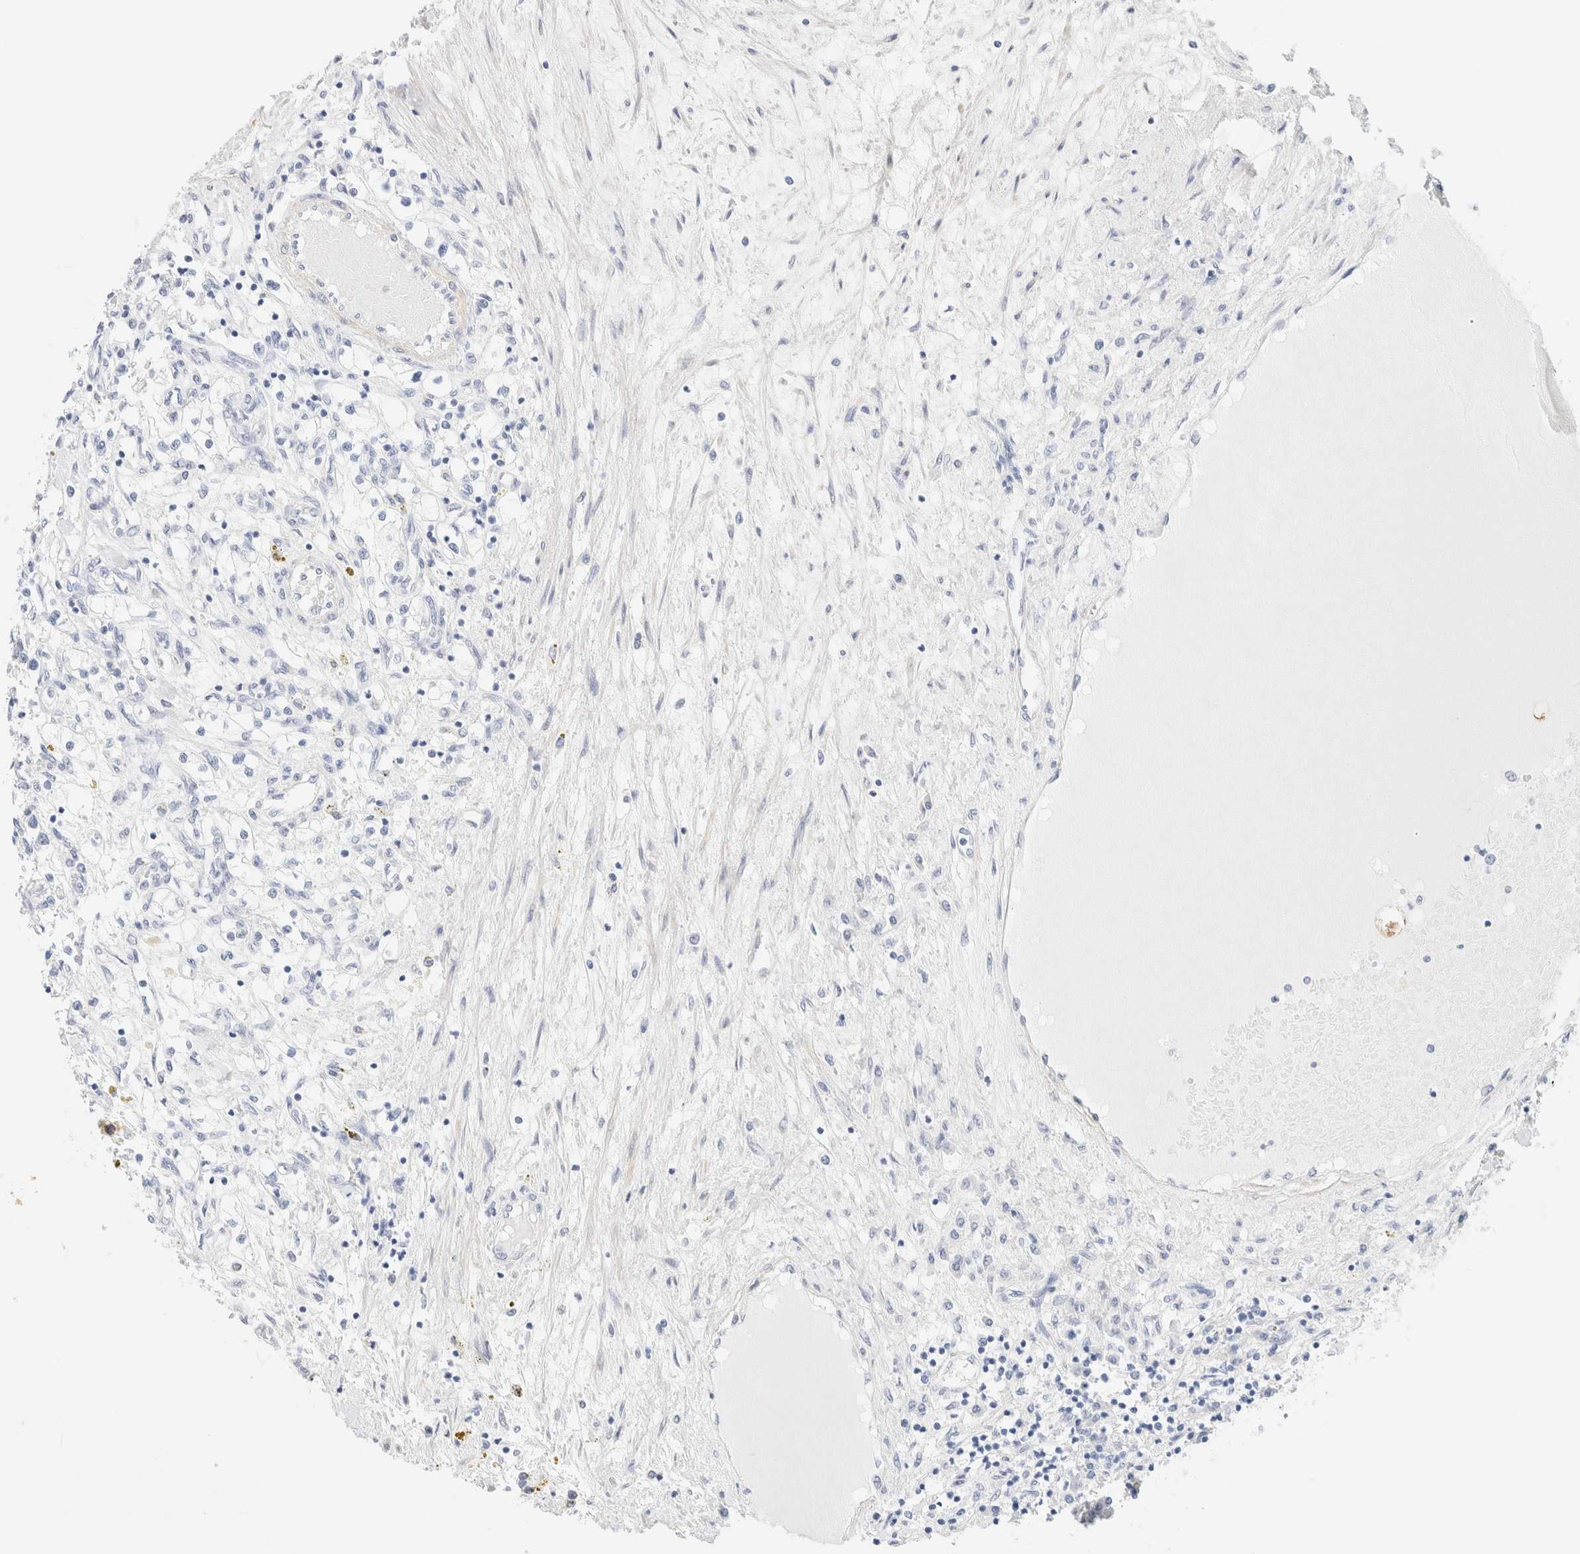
{"staining": {"intensity": "negative", "quantity": "none", "location": "none"}, "tissue": "renal cancer", "cell_type": "Tumor cells", "image_type": "cancer", "snomed": [{"axis": "morphology", "description": "Adenocarcinoma, NOS"}, {"axis": "topography", "description": "Kidney"}], "caption": "Immunohistochemistry (IHC) photomicrograph of neoplastic tissue: human renal cancer (adenocarcinoma) stained with DAB (3,3'-diaminobenzidine) displays no significant protein staining in tumor cells.", "gene": "DPYS", "patient": {"sex": "male", "age": 68}}